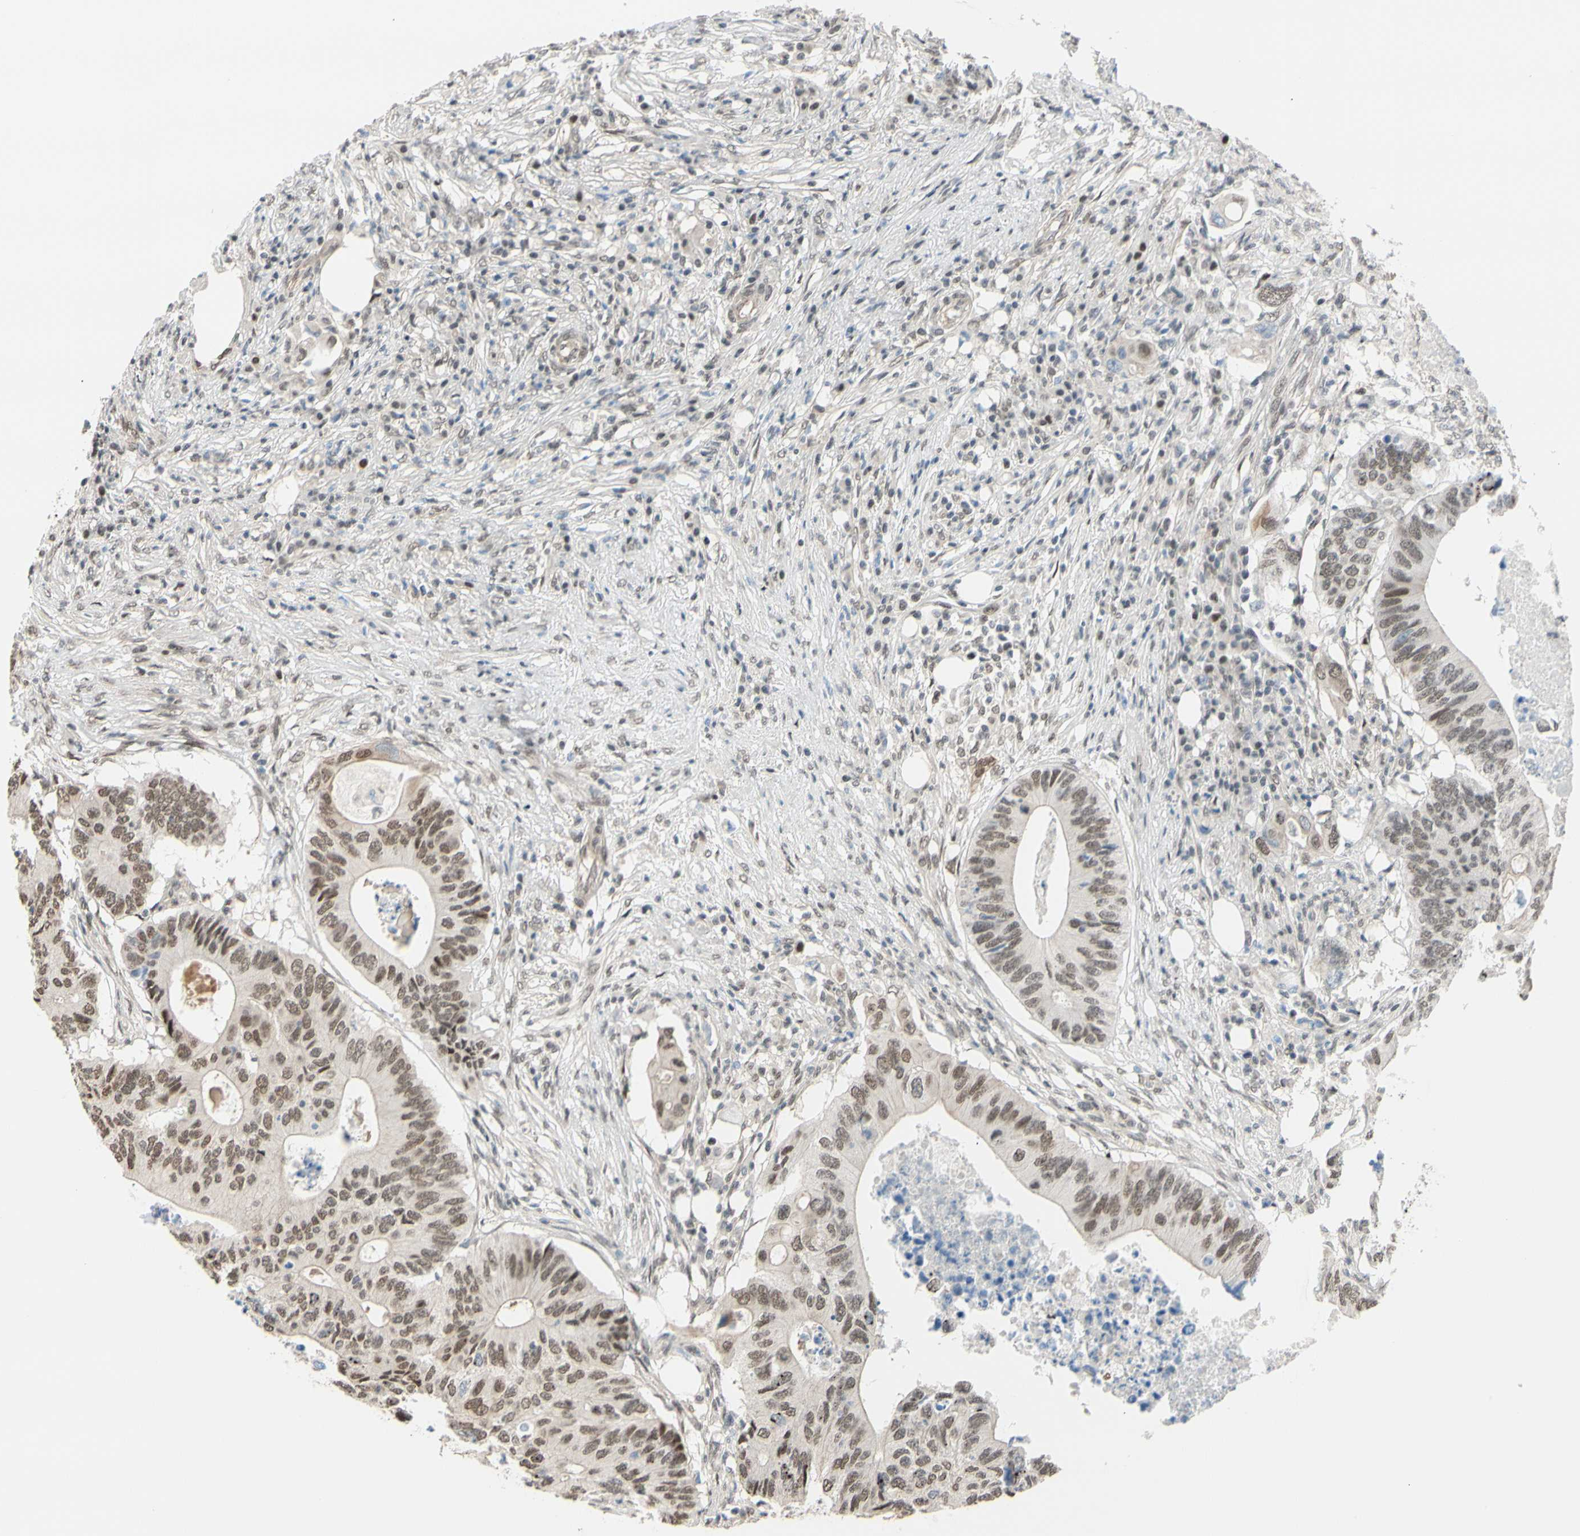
{"staining": {"intensity": "weak", "quantity": "25%-75%", "location": "nuclear"}, "tissue": "colorectal cancer", "cell_type": "Tumor cells", "image_type": "cancer", "snomed": [{"axis": "morphology", "description": "Adenocarcinoma, NOS"}, {"axis": "topography", "description": "Colon"}], "caption": "High-power microscopy captured an immunohistochemistry (IHC) image of colorectal adenocarcinoma, revealing weak nuclear positivity in approximately 25%-75% of tumor cells.", "gene": "SUFU", "patient": {"sex": "male", "age": 71}}